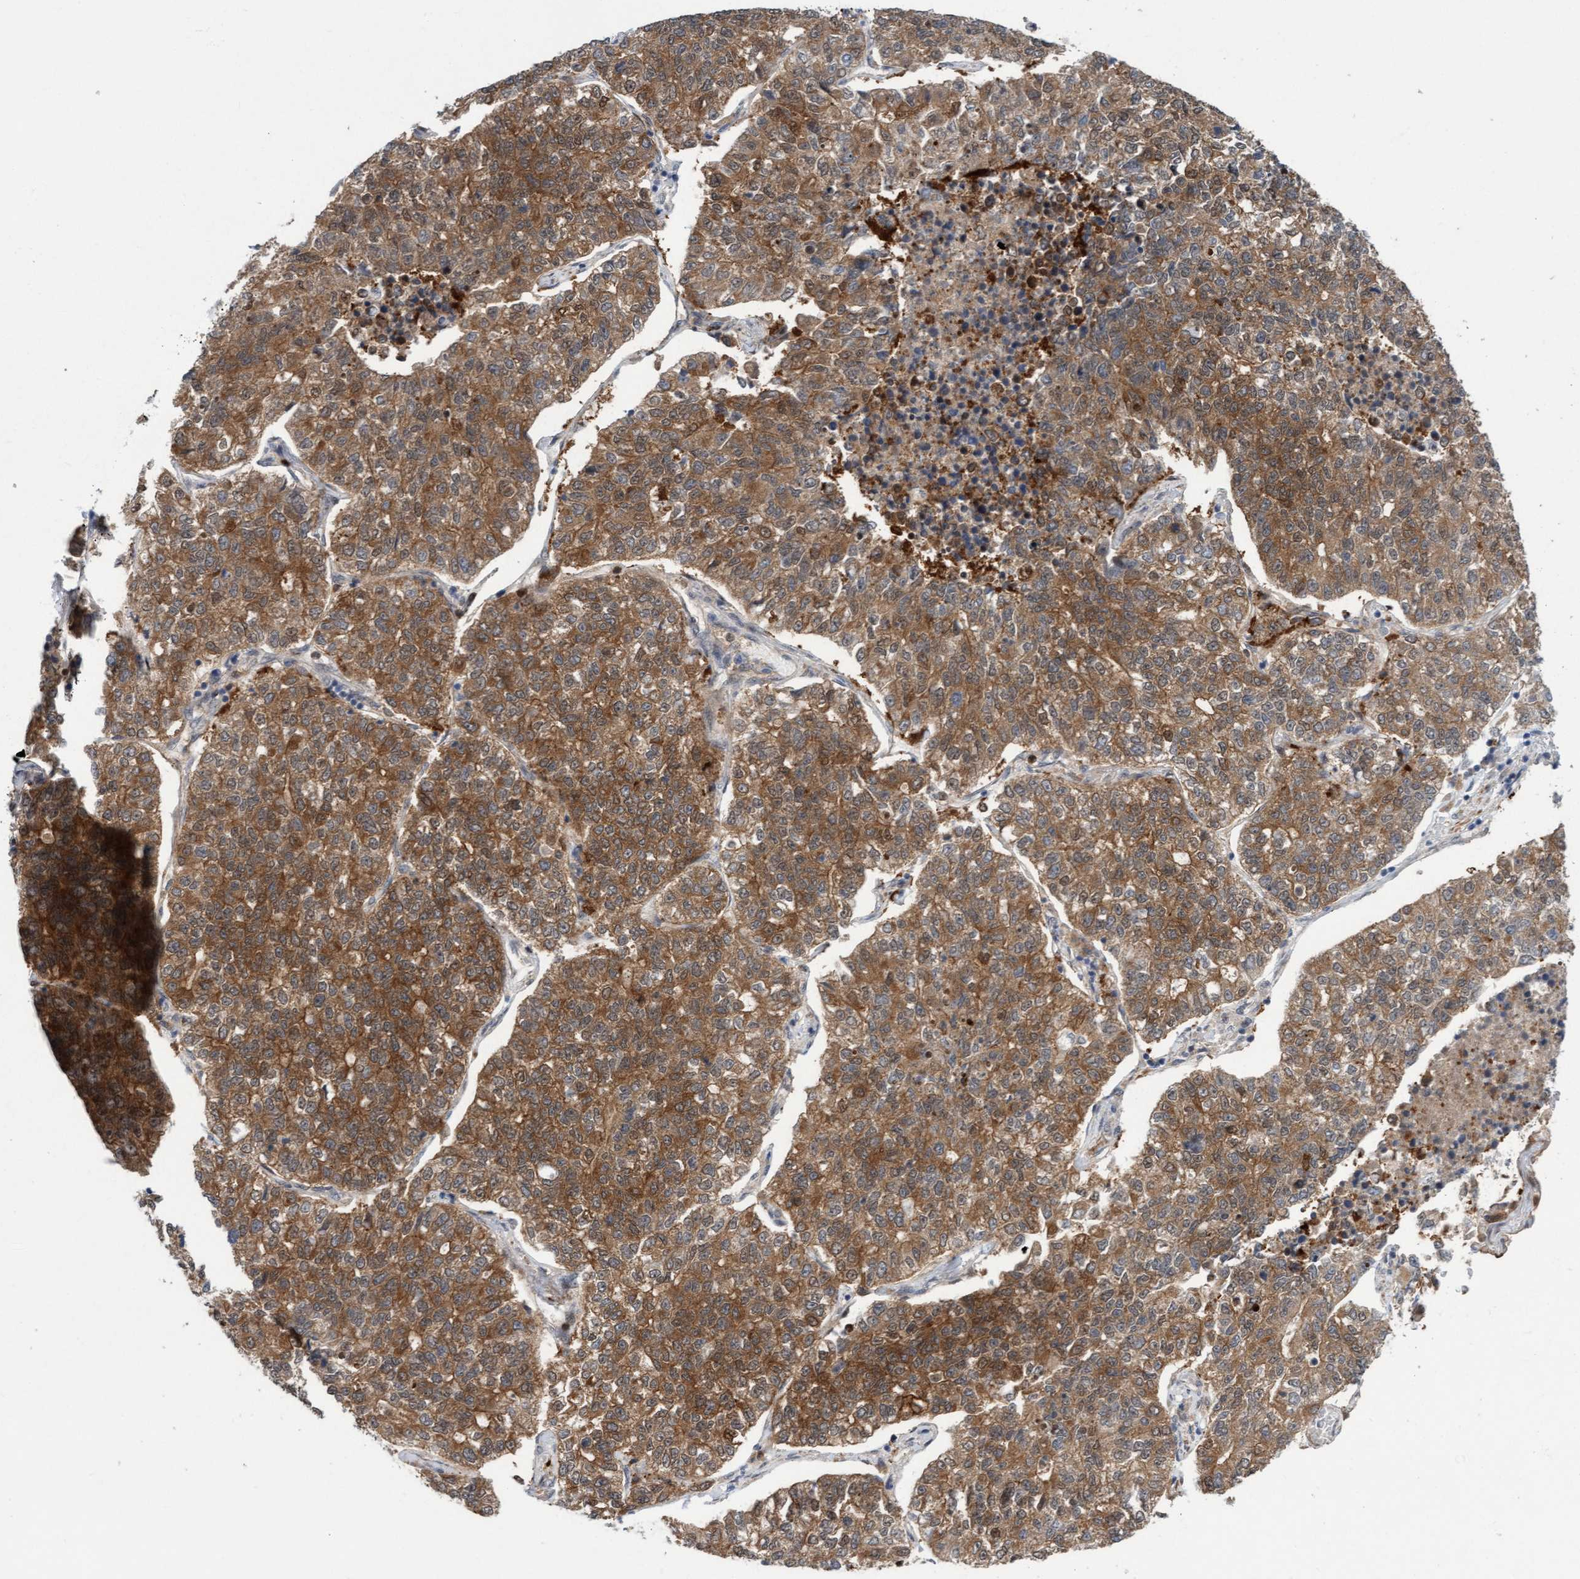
{"staining": {"intensity": "moderate", "quantity": ">75%", "location": "cytoplasmic/membranous"}, "tissue": "lung cancer", "cell_type": "Tumor cells", "image_type": "cancer", "snomed": [{"axis": "morphology", "description": "Adenocarcinoma, NOS"}, {"axis": "topography", "description": "Lung"}], "caption": "Protein staining by IHC shows moderate cytoplasmic/membranous positivity in approximately >75% of tumor cells in lung adenocarcinoma.", "gene": "RAP1GAP2", "patient": {"sex": "male", "age": 49}}